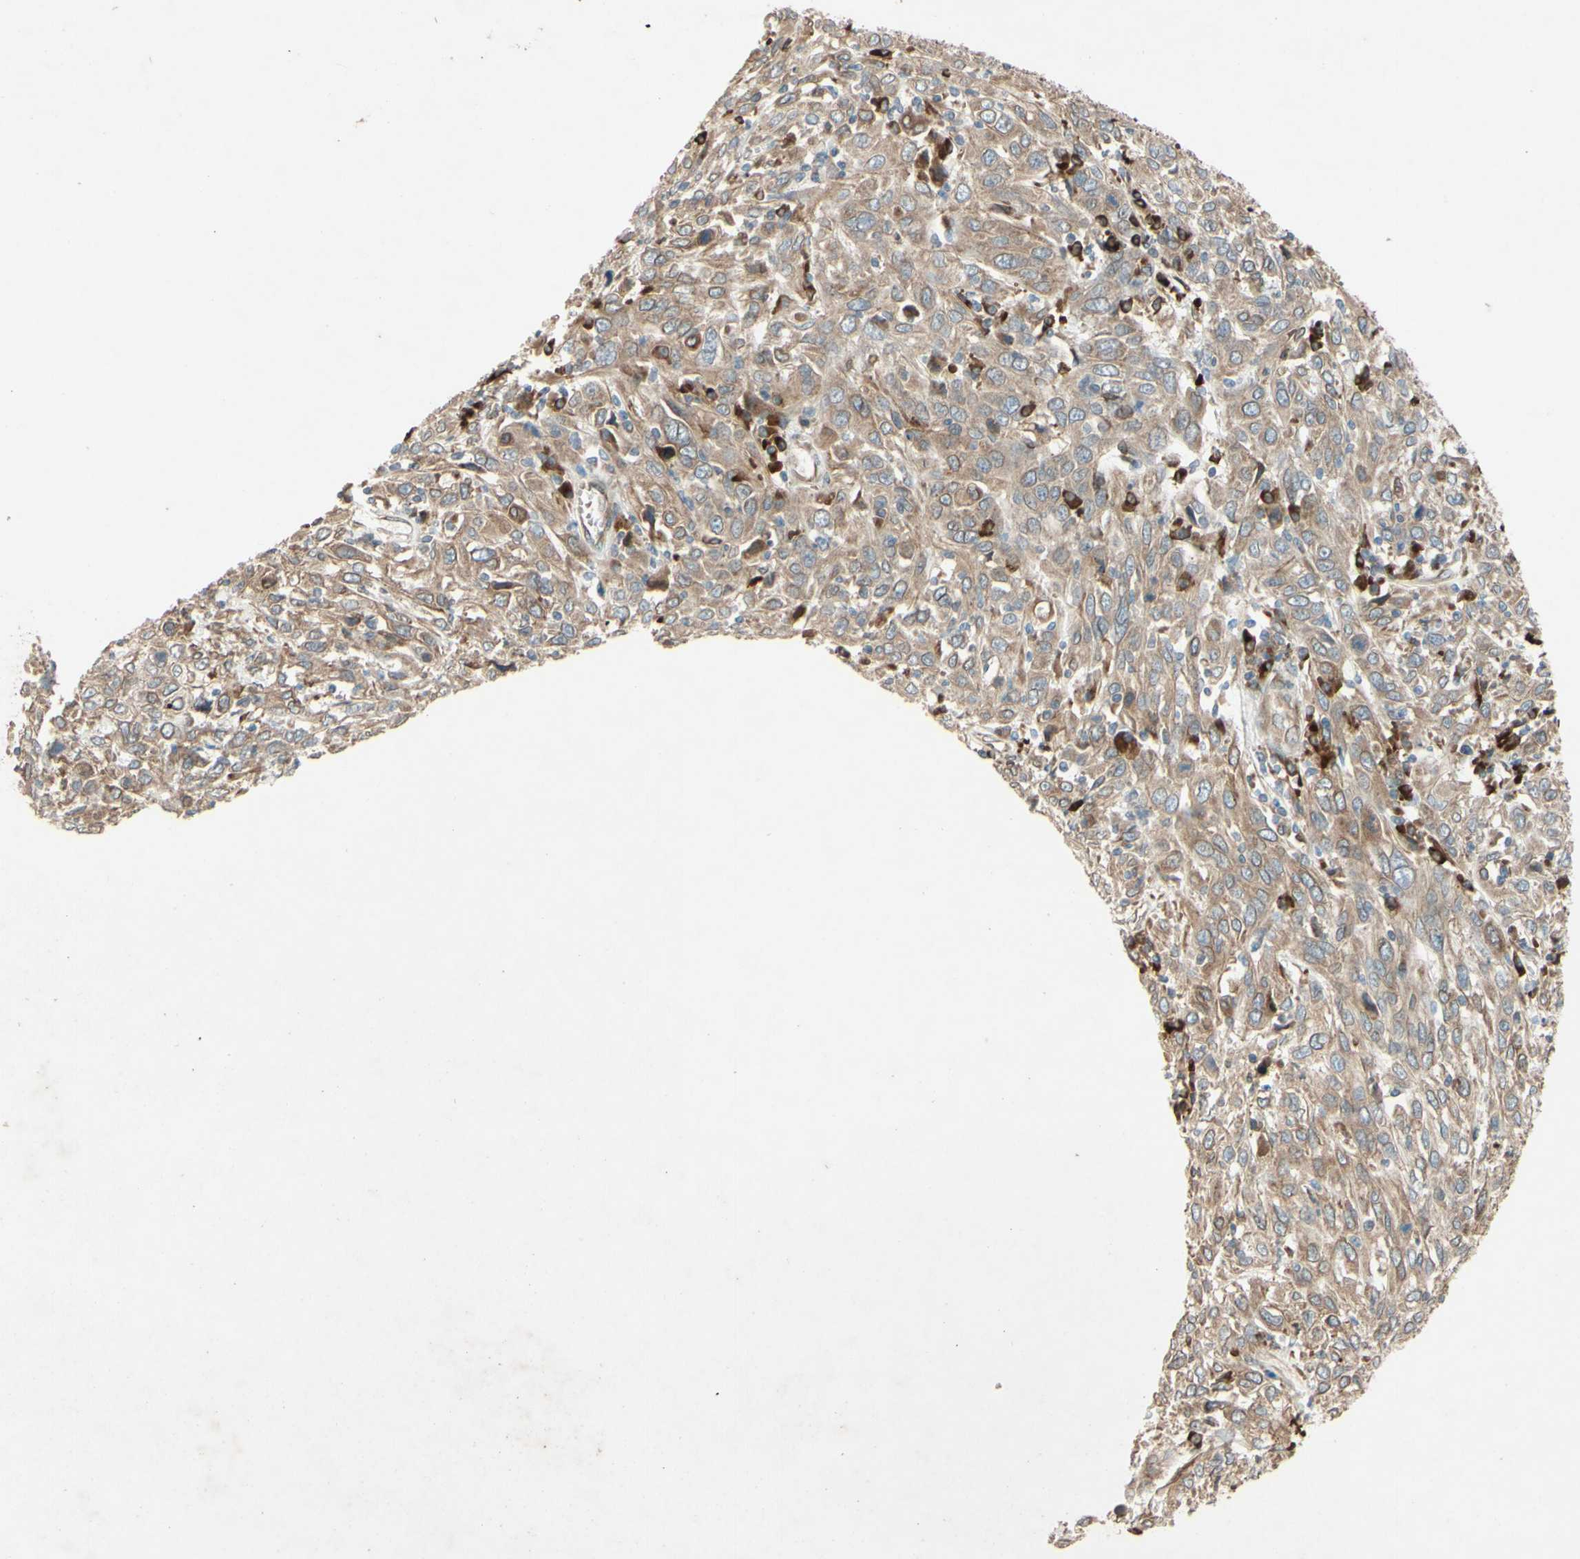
{"staining": {"intensity": "moderate", "quantity": ">75%", "location": "cytoplasmic/membranous"}, "tissue": "cervical cancer", "cell_type": "Tumor cells", "image_type": "cancer", "snomed": [{"axis": "morphology", "description": "Squamous cell carcinoma, NOS"}, {"axis": "topography", "description": "Cervix"}], "caption": "The image displays a brown stain indicating the presence of a protein in the cytoplasmic/membranous of tumor cells in cervical squamous cell carcinoma. (DAB IHC, brown staining for protein, blue staining for nuclei).", "gene": "PTPRU", "patient": {"sex": "female", "age": 46}}